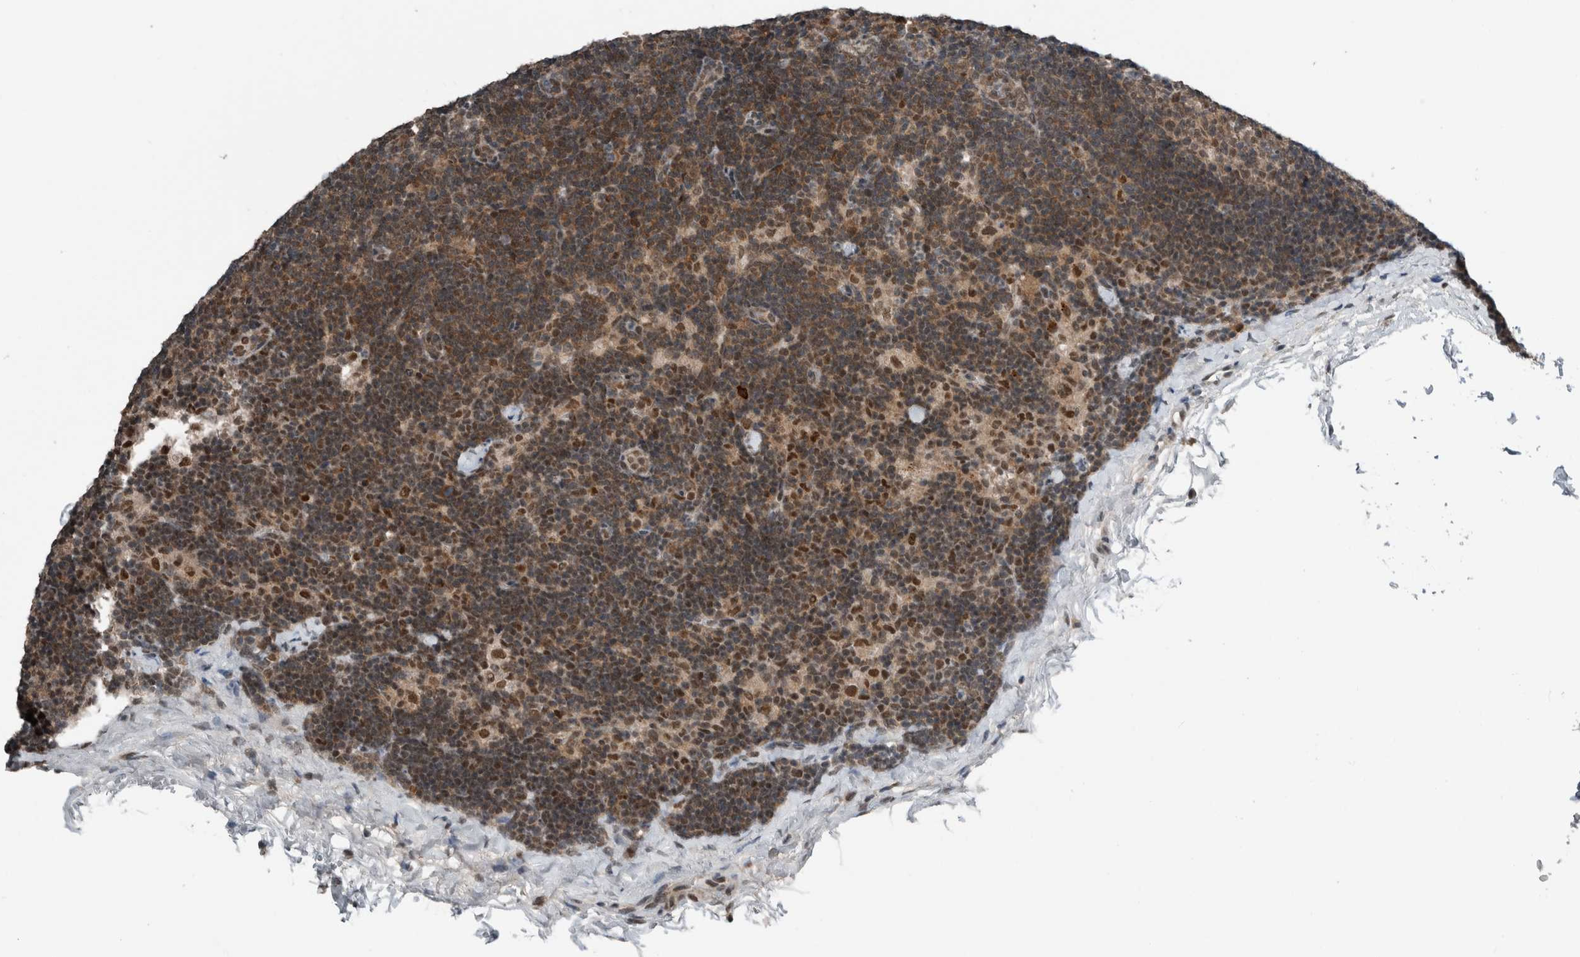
{"staining": {"intensity": "moderate", "quantity": ">75%", "location": "cytoplasmic/membranous,nuclear"}, "tissue": "lymph node", "cell_type": "Germinal center cells", "image_type": "normal", "snomed": [{"axis": "morphology", "description": "Normal tissue, NOS"}, {"axis": "topography", "description": "Lymph node"}], "caption": "Moderate cytoplasmic/membranous,nuclear protein expression is identified in approximately >75% of germinal center cells in lymph node. (Stains: DAB in brown, nuclei in blue, Microscopy: brightfield microscopy at high magnification).", "gene": "SPAG7", "patient": {"sex": "female", "age": 22}}